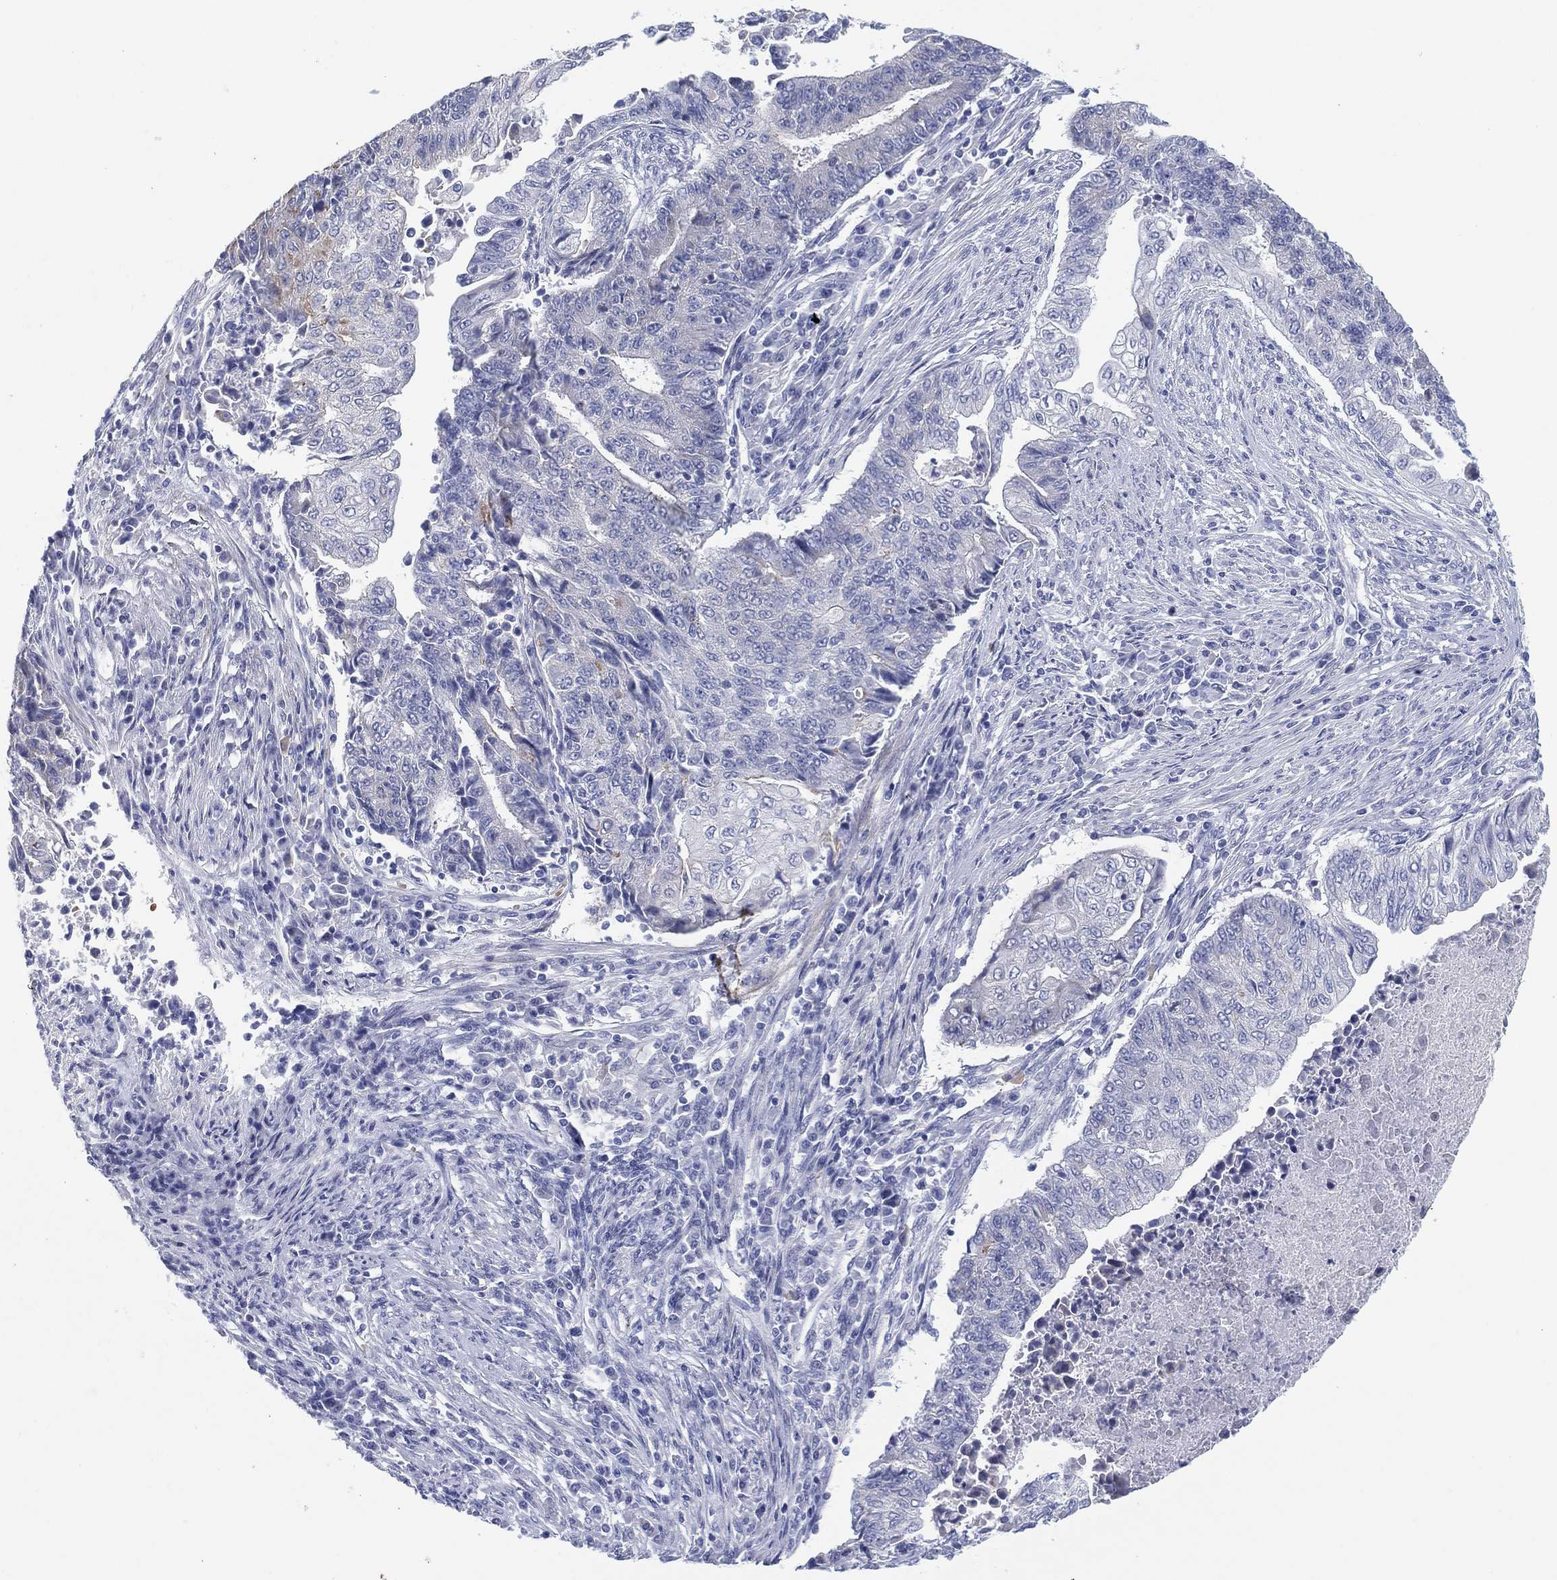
{"staining": {"intensity": "negative", "quantity": "none", "location": "none"}, "tissue": "endometrial cancer", "cell_type": "Tumor cells", "image_type": "cancer", "snomed": [{"axis": "morphology", "description": "Adenocarcinoma, NOS"}, {"axis": "topography", "description": "Uterus"}, {"axis": "topography", "description": "Endometrium"}], "caption": "Endometrial cancer (adenocarcinoma) was stained to show a protein in brown. There is no significant positivity in tumor cells.", "gene": "HEATR4", "patient": {"sex": "female", "age": 54}}